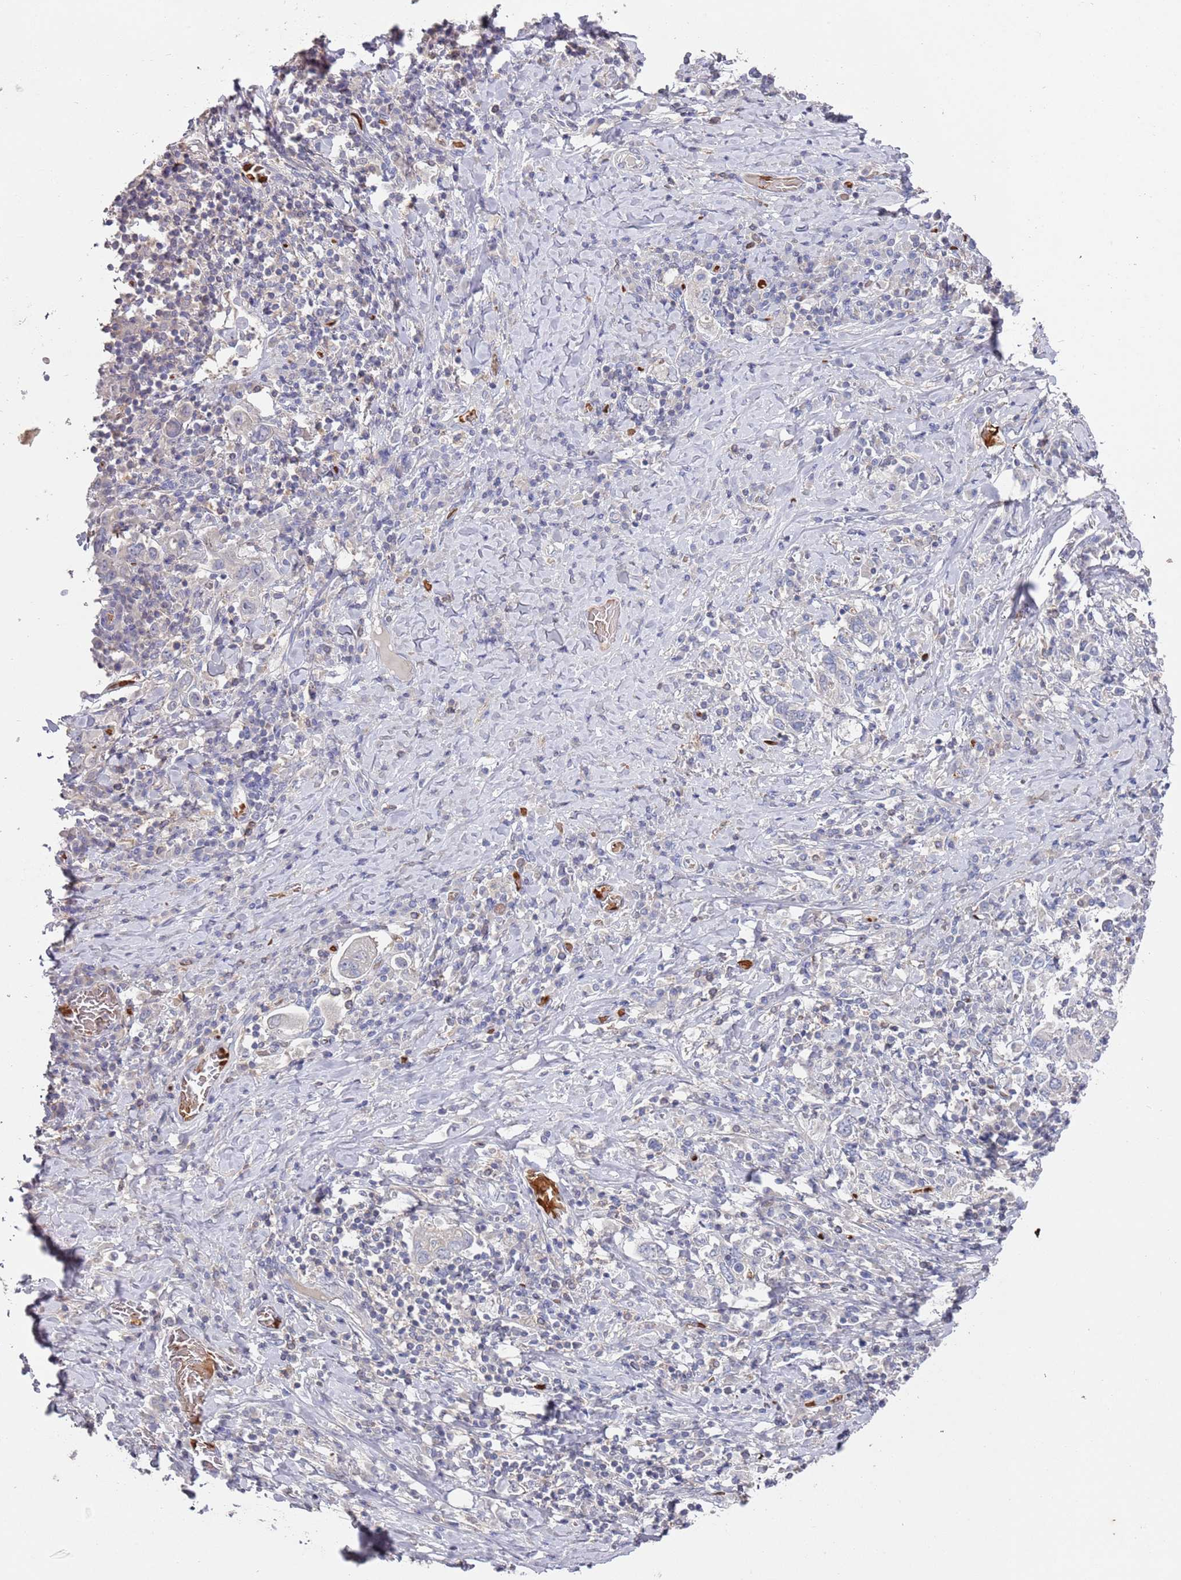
{"staining": {"intensity": "negative", "quantity": "none", "location": "none"}, "tissue": "stomach cancer", "cell_type": "Tumor cells", "image_type": "cancer", "snomed": [{"axis": "morphology", "description": "Adenocarcinoma, NOS"}, {"axis": "topography", "description": "Stomach, upper"}, {"axis": "topography", "description": "Stomach"}], "caption": "Immunohistochemical staining of human stomach cancer reveals no significant expression in tumor cells.", "gene": "LACC1", "patient": {"sex": "male", "age": 62}}